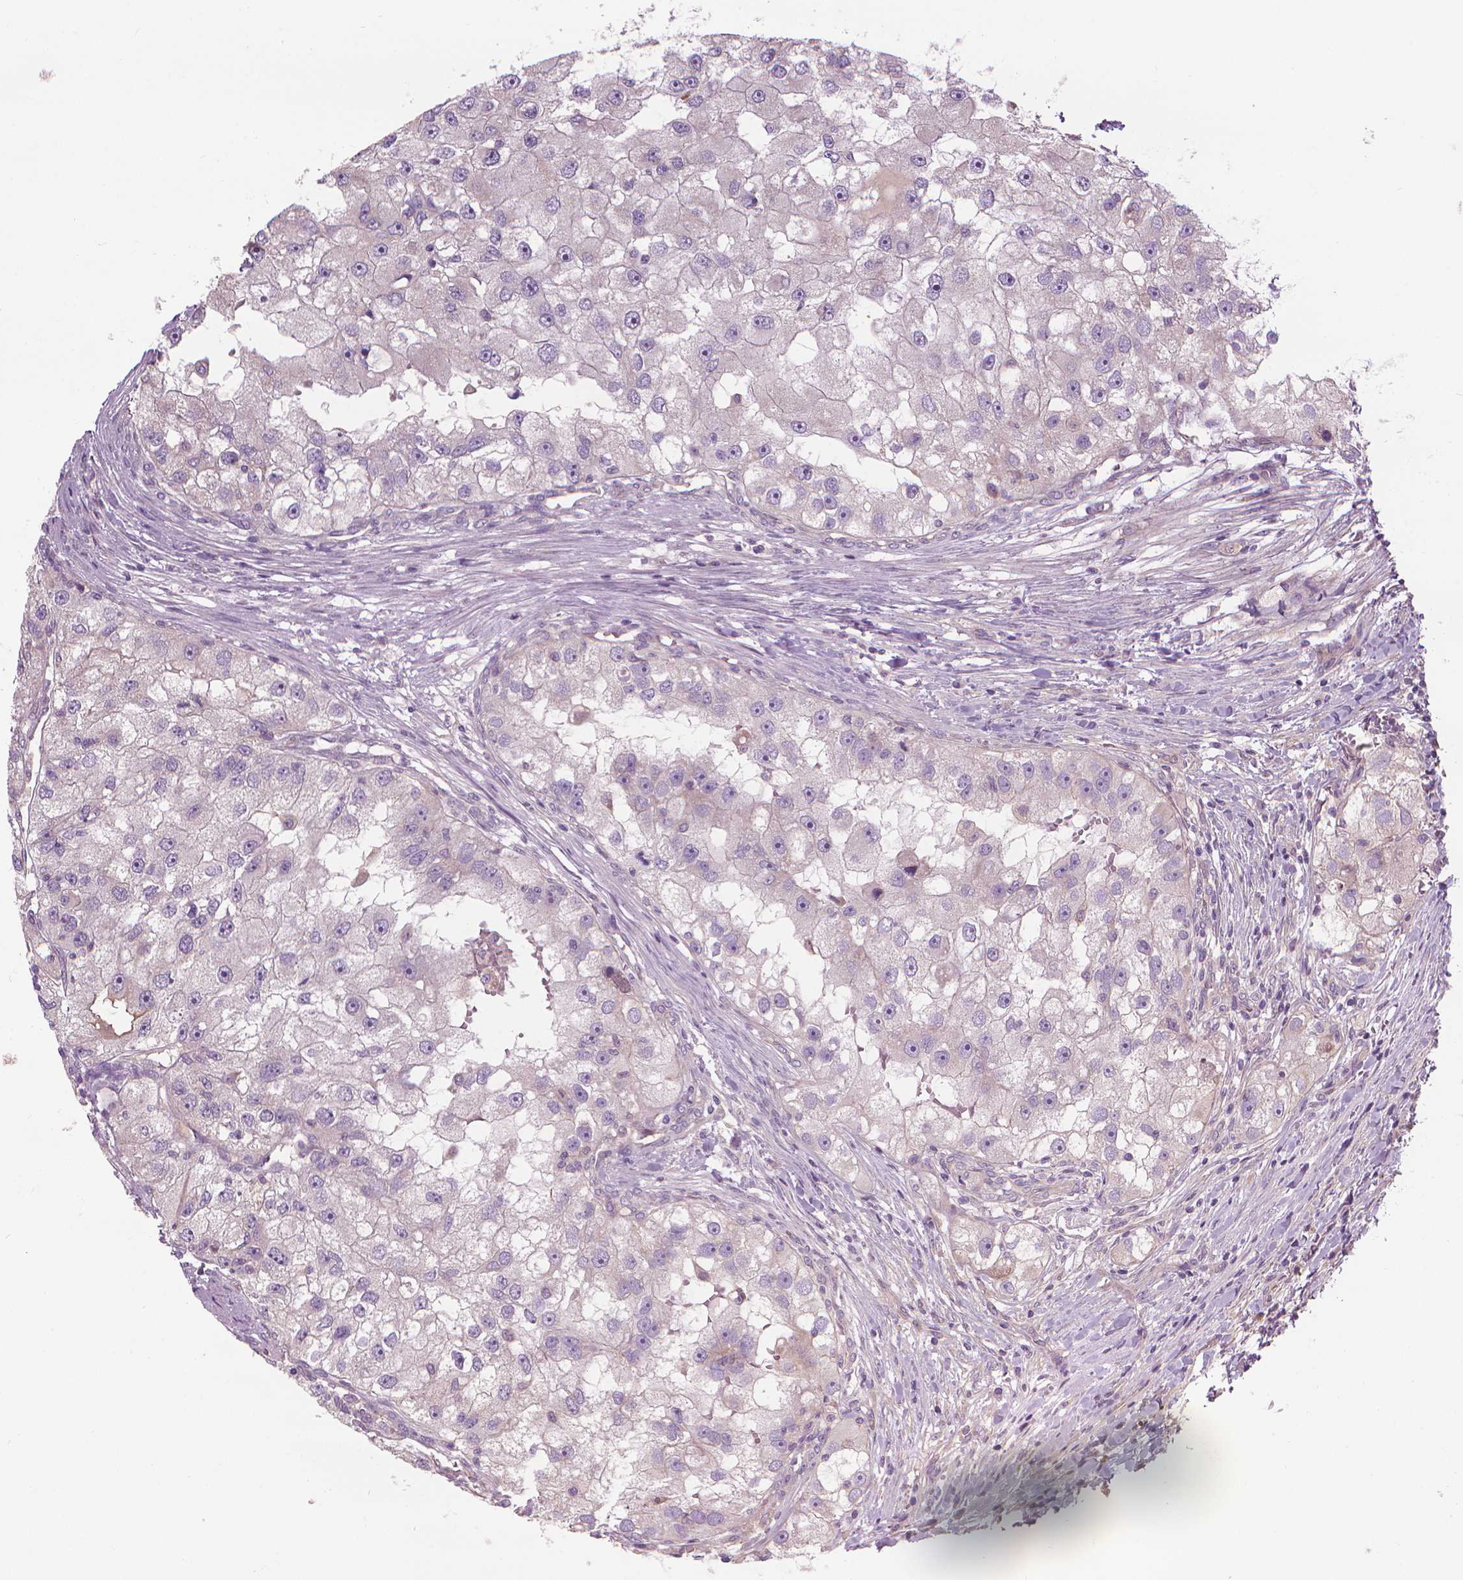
{"staining": {"intensity": "negative", "quantity": "none", "location": "none"}, "tissue": "renal cancer", "cell_type": "Tumor cells", "image_type": "cancer", "snomed": [{"axis": "morphology", "description": "Adenocarcinoma, NOS"}, {"axis": "topography", "description": "Kidney"}], "caption": "This image is of renal cancer (adenocarcinoma) stained with immunohistochemistry to label a protein in brown with the nuclei are counter-stained blue. There is no staining in tumor cells.", "gene": "RIIAD1", "patient": {"sex": "male", "age": 63}}